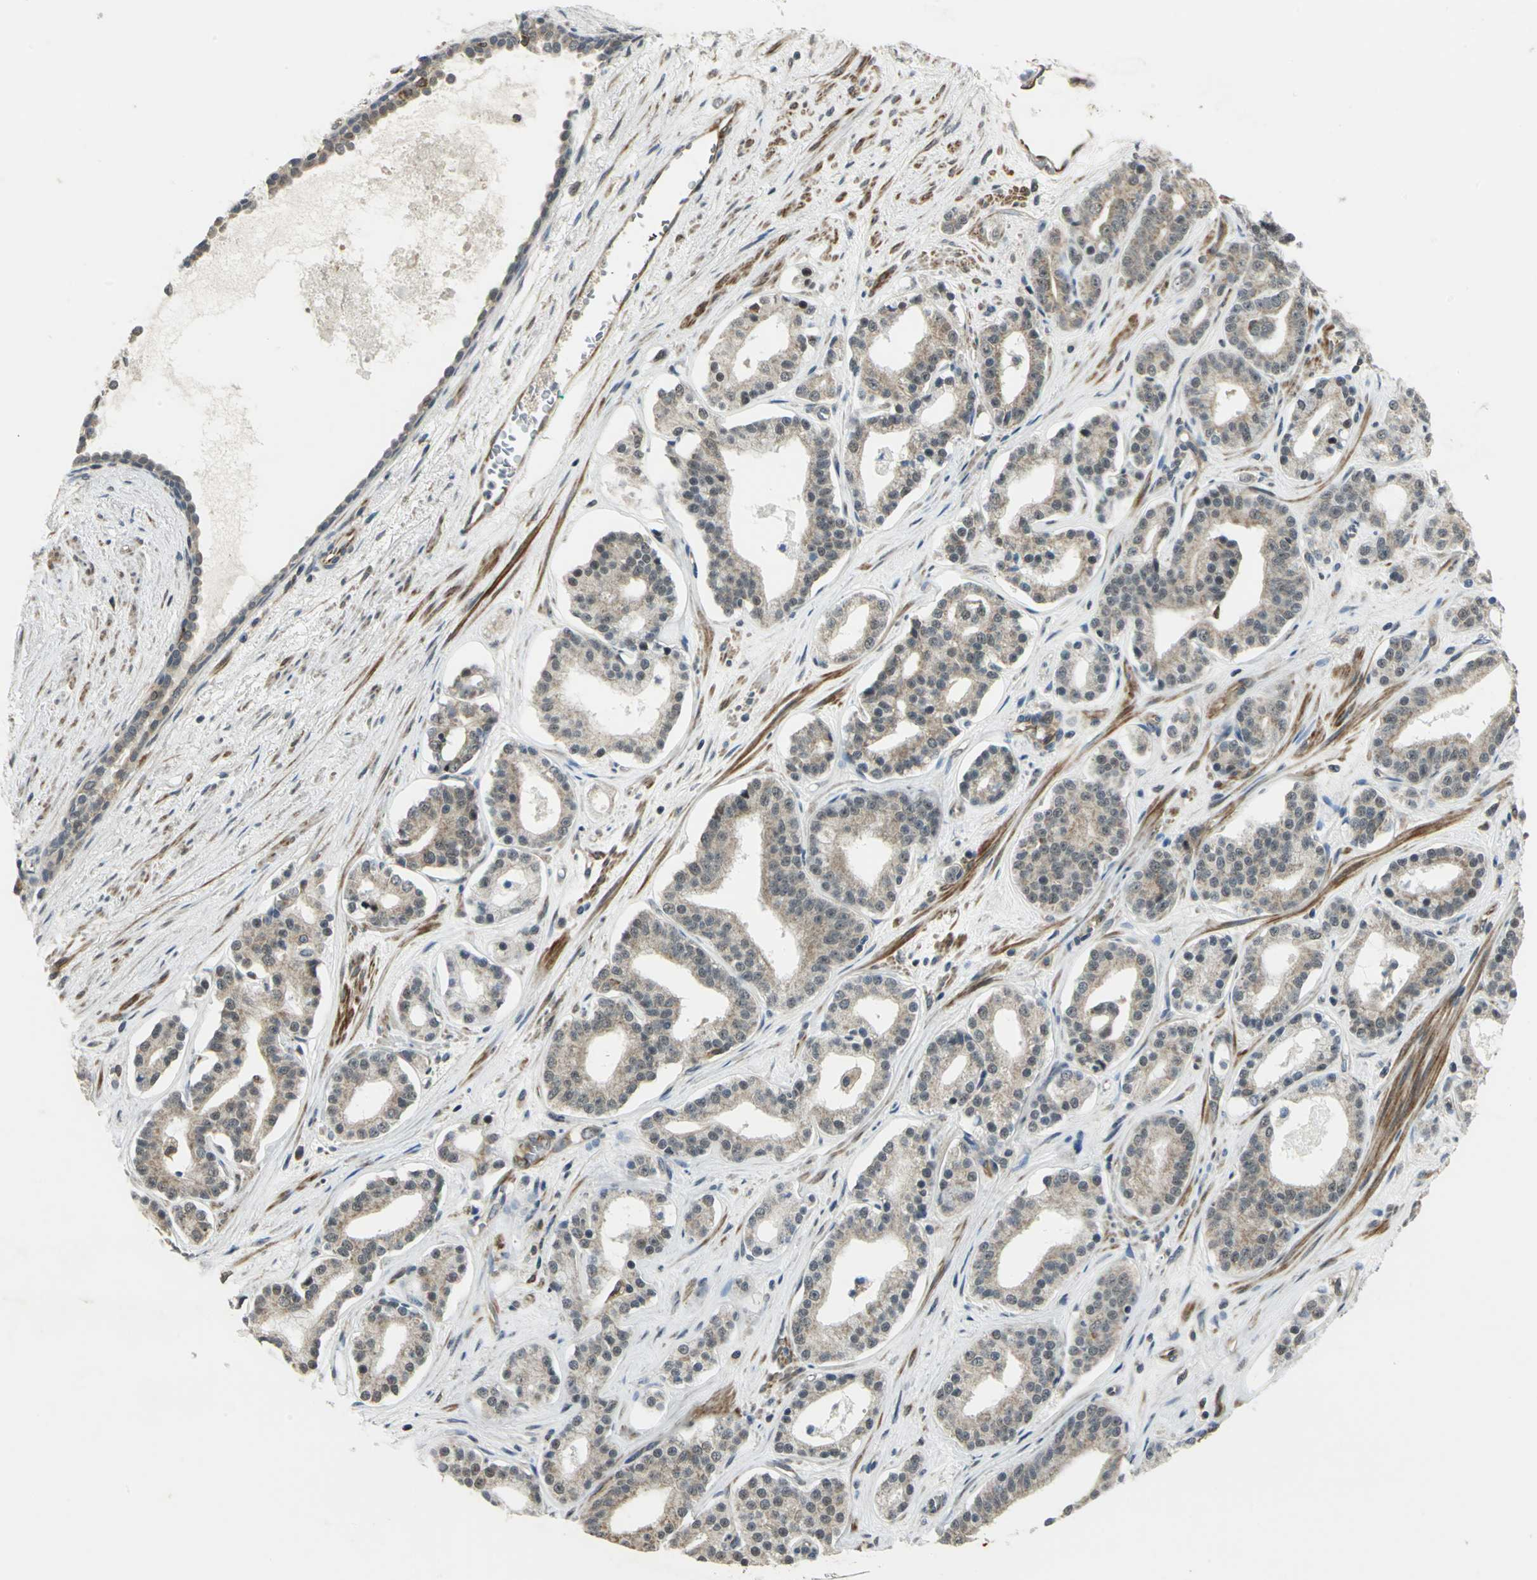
{"staining": {"intensity": "weak", "quantity": "25%-75%", "location": "cytoplasmic/membranous,nuclear"}, "tissue": "prostate cancer", "cell_type": "Tumor cells", "image_type": "cancer", "snomed": [{"axis": "morphology", "description": "Adenocarcinoma, Low grade"}, {"axis": "topography", "description": "Prostate"}], "caption": "High-magnification brightfield microscopy of low-grade adenocarcinoma (prostate) stained with DAB (3,3'-diaminobenzidine) (brown) and counterstained with hematoxylin (blue). tumor cells exhibit weak cytoplasmic/membranous and nuclear expression is appreciated in approximately25%-75% of cells.", "gene": "PLAGL2", "patient": {"sex": "male", "age": 63}}